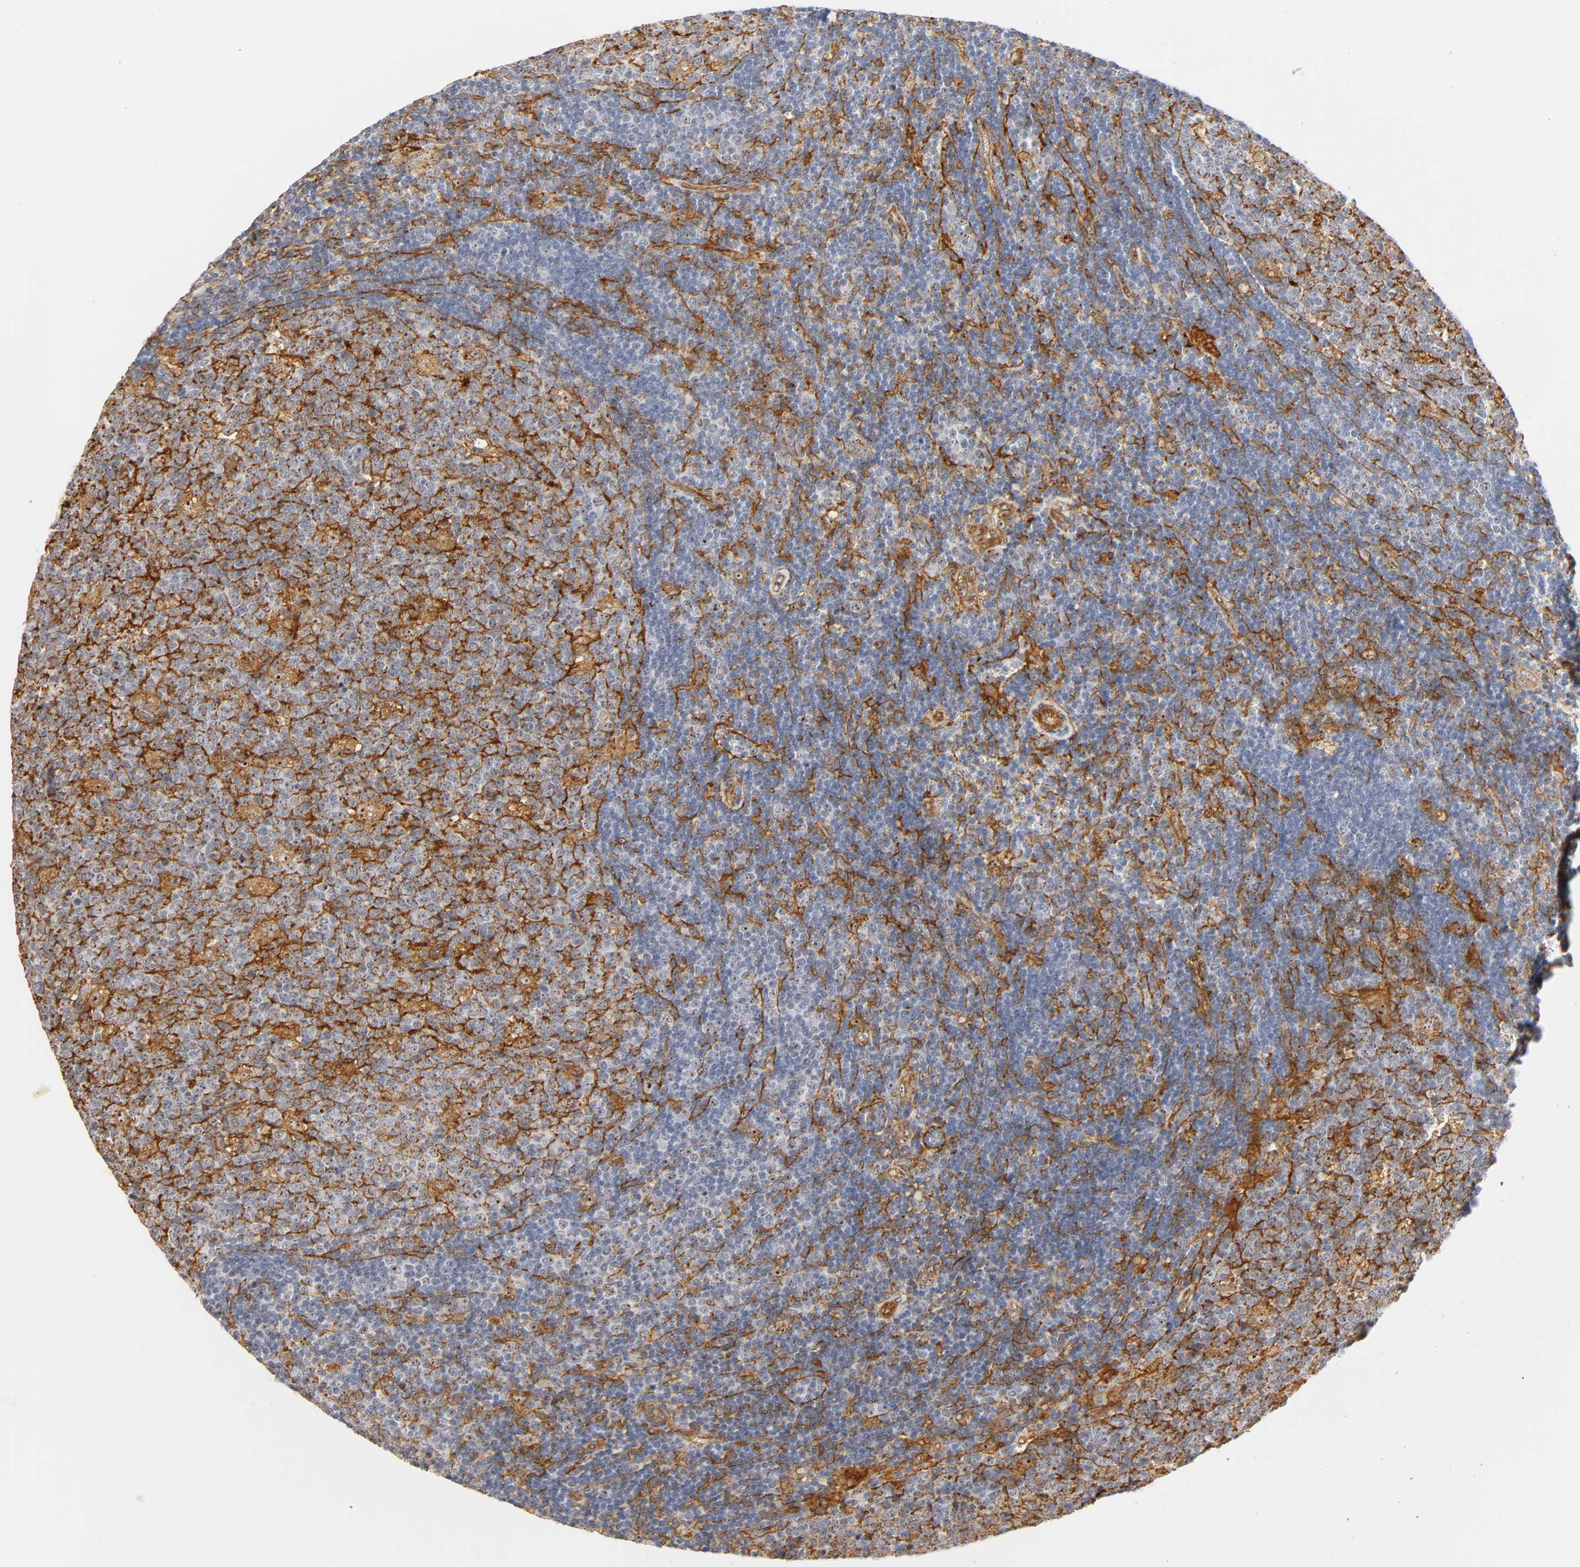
{"staining": {"intensity": "moderate", "quantity": "25%-75%", "location": "cytoplasmic/membranous,nuclear"}, "tissue": "lymph node", "cell_type": "Germinal center cells", "image_type": "normal", "snomed": [{"axis": "morphology", "description": "Normal tissue, NOS"}, {"axis": "topography", "description": "Lymph node"}, {"axis": "topography", "description": "Salivary gland"}], "caption": "A medium amount of moderate cytoplasmic/membranous,nuclear expression is appreciated in about 25%-75% of germinal center cells in benign lymph node. (DAB (3,3'-diaminobenzidine) IHC, brown staining for protein, blue staining for nuclei).", "gene": "PLD1", "patient": {"sex": "male", "age": 8}}